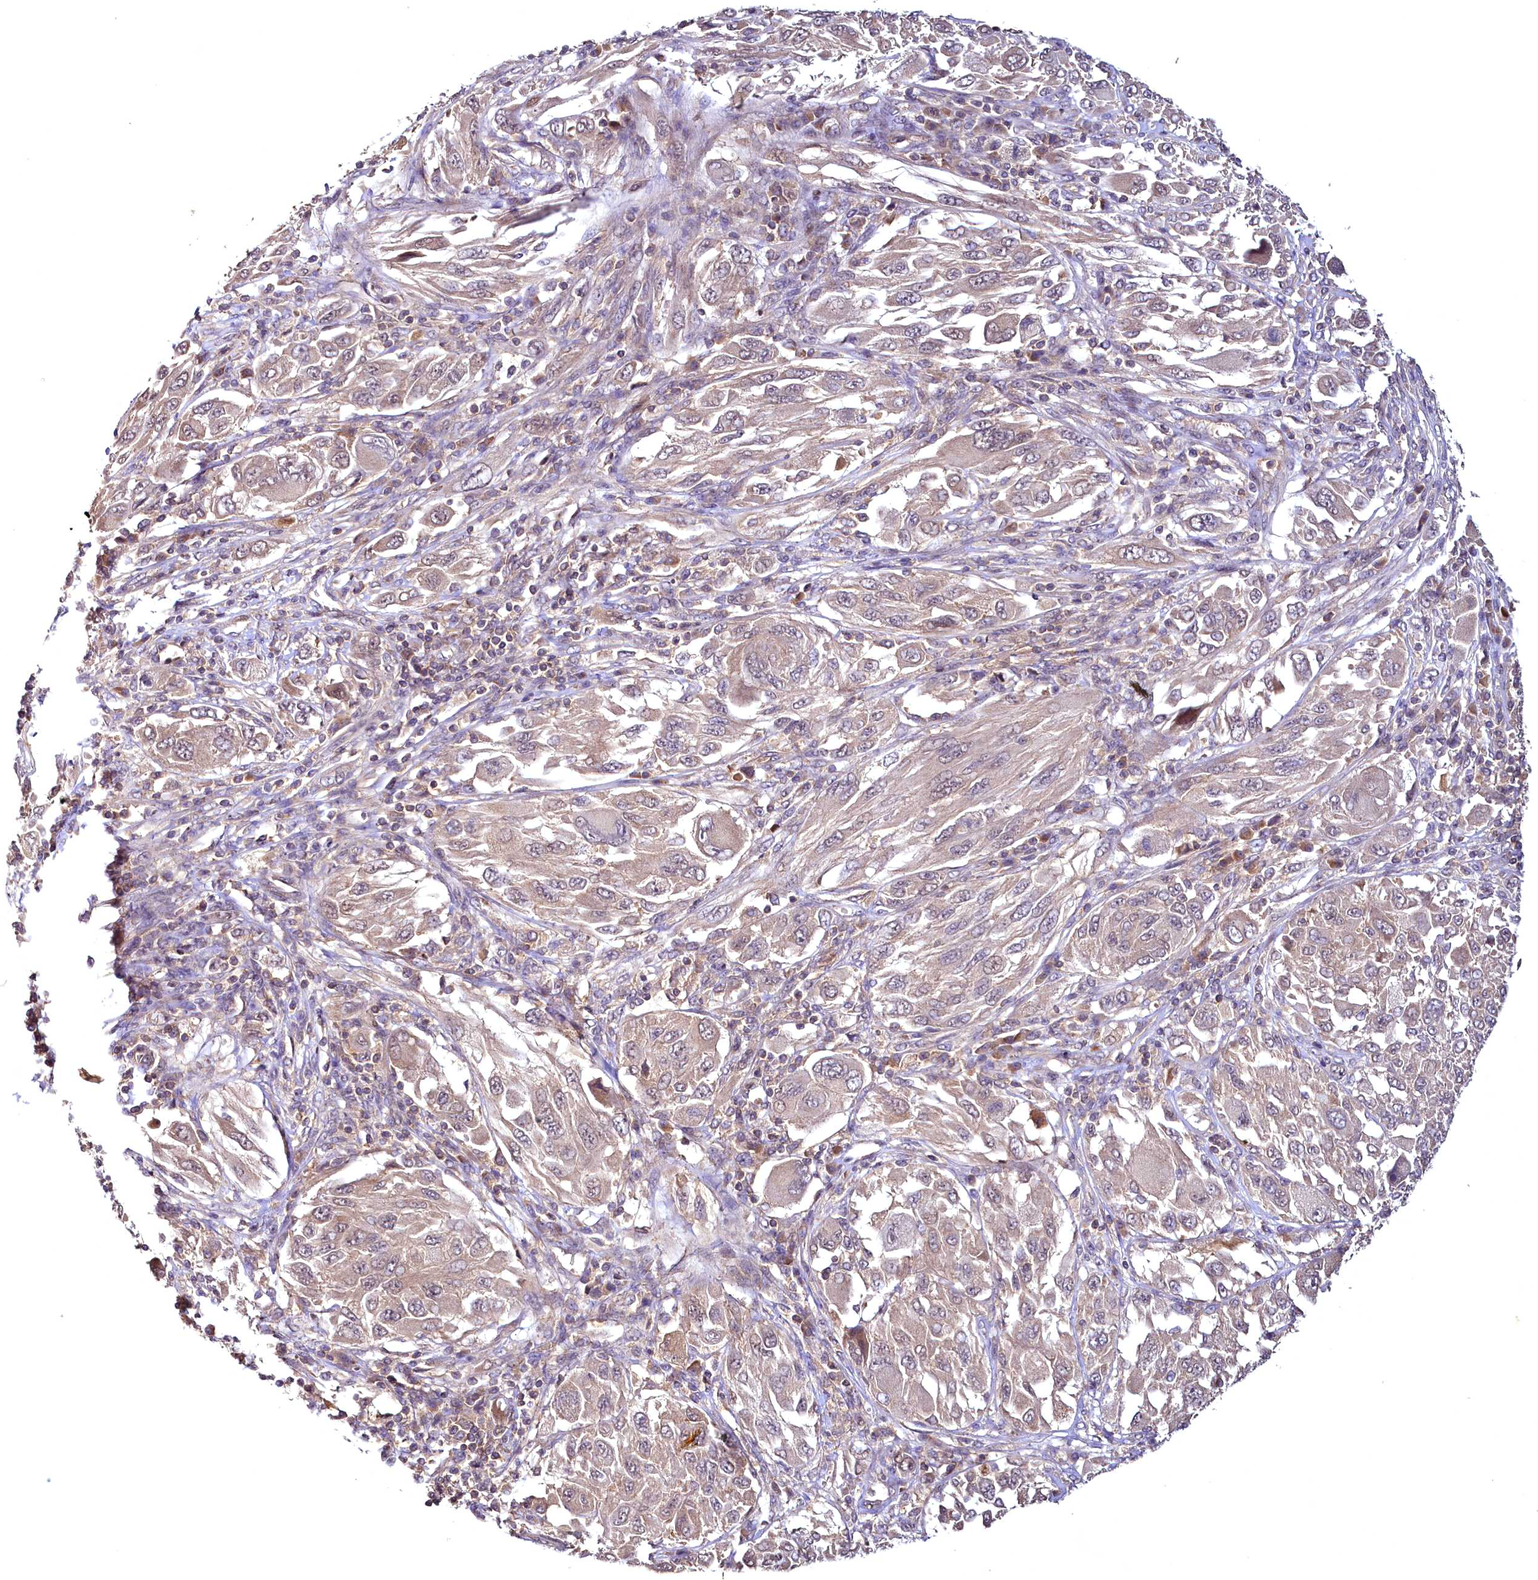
{"staining": {"intensity": "negative", "quantity": "none", "location": "none"}, "tissue": "melanoma", "cell_type": "Tumor cells", "image_type": "cancer", "snomed": [{"axis": "morphology", "description": "Malignant melanoma, NOS"}, {"axis": "topography", "description": "Skin"}], "caption": "High power microscopy micrograph of an immunohistochemistry micrograph of melanoma, revealing no significant staining in tumor cells. The staining is performed using DAB brown chromogen with nuclei counter-stained in using hematoxylin.", "gene": "TMEM39A", "patient": {"sex": "female", "age": 91}}